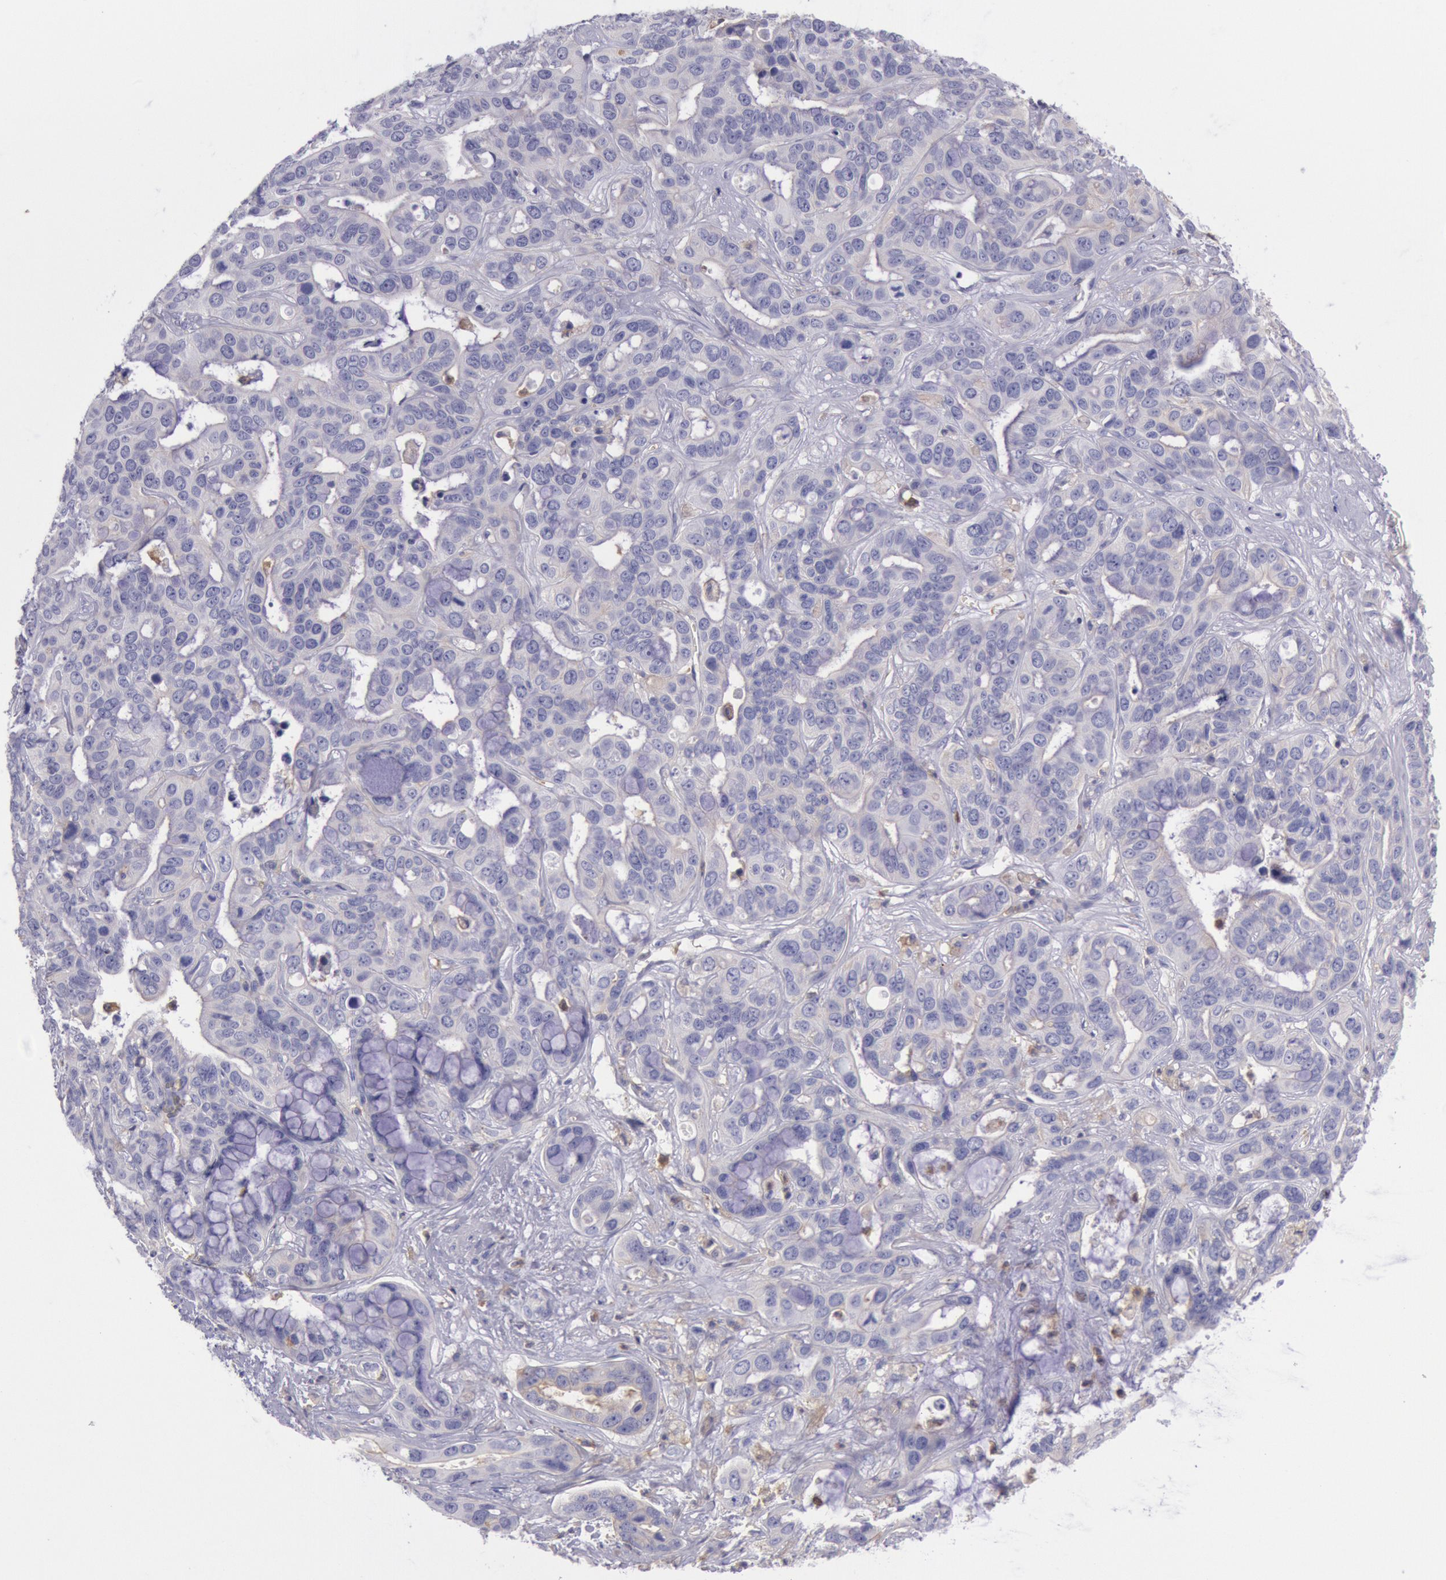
{"staining": {"intensity": "weak", "quantity": "<25%", "location": "cytoplasmic/membranous"}, "tissue": "liver cancer", "cell_type": "Tumor cells", "image_type": "cancer", "snomed": [{"axis": "morphology", "description": "Cholangiocarcinoma"}, {"axis": "topography", "description": "Liver"}], "caption": "Immunohistochemistry of liver cancer demonstrates no positivity in tumor cells.", "gene": "LYN", "patient": {"sex": "female", "age": 65}}